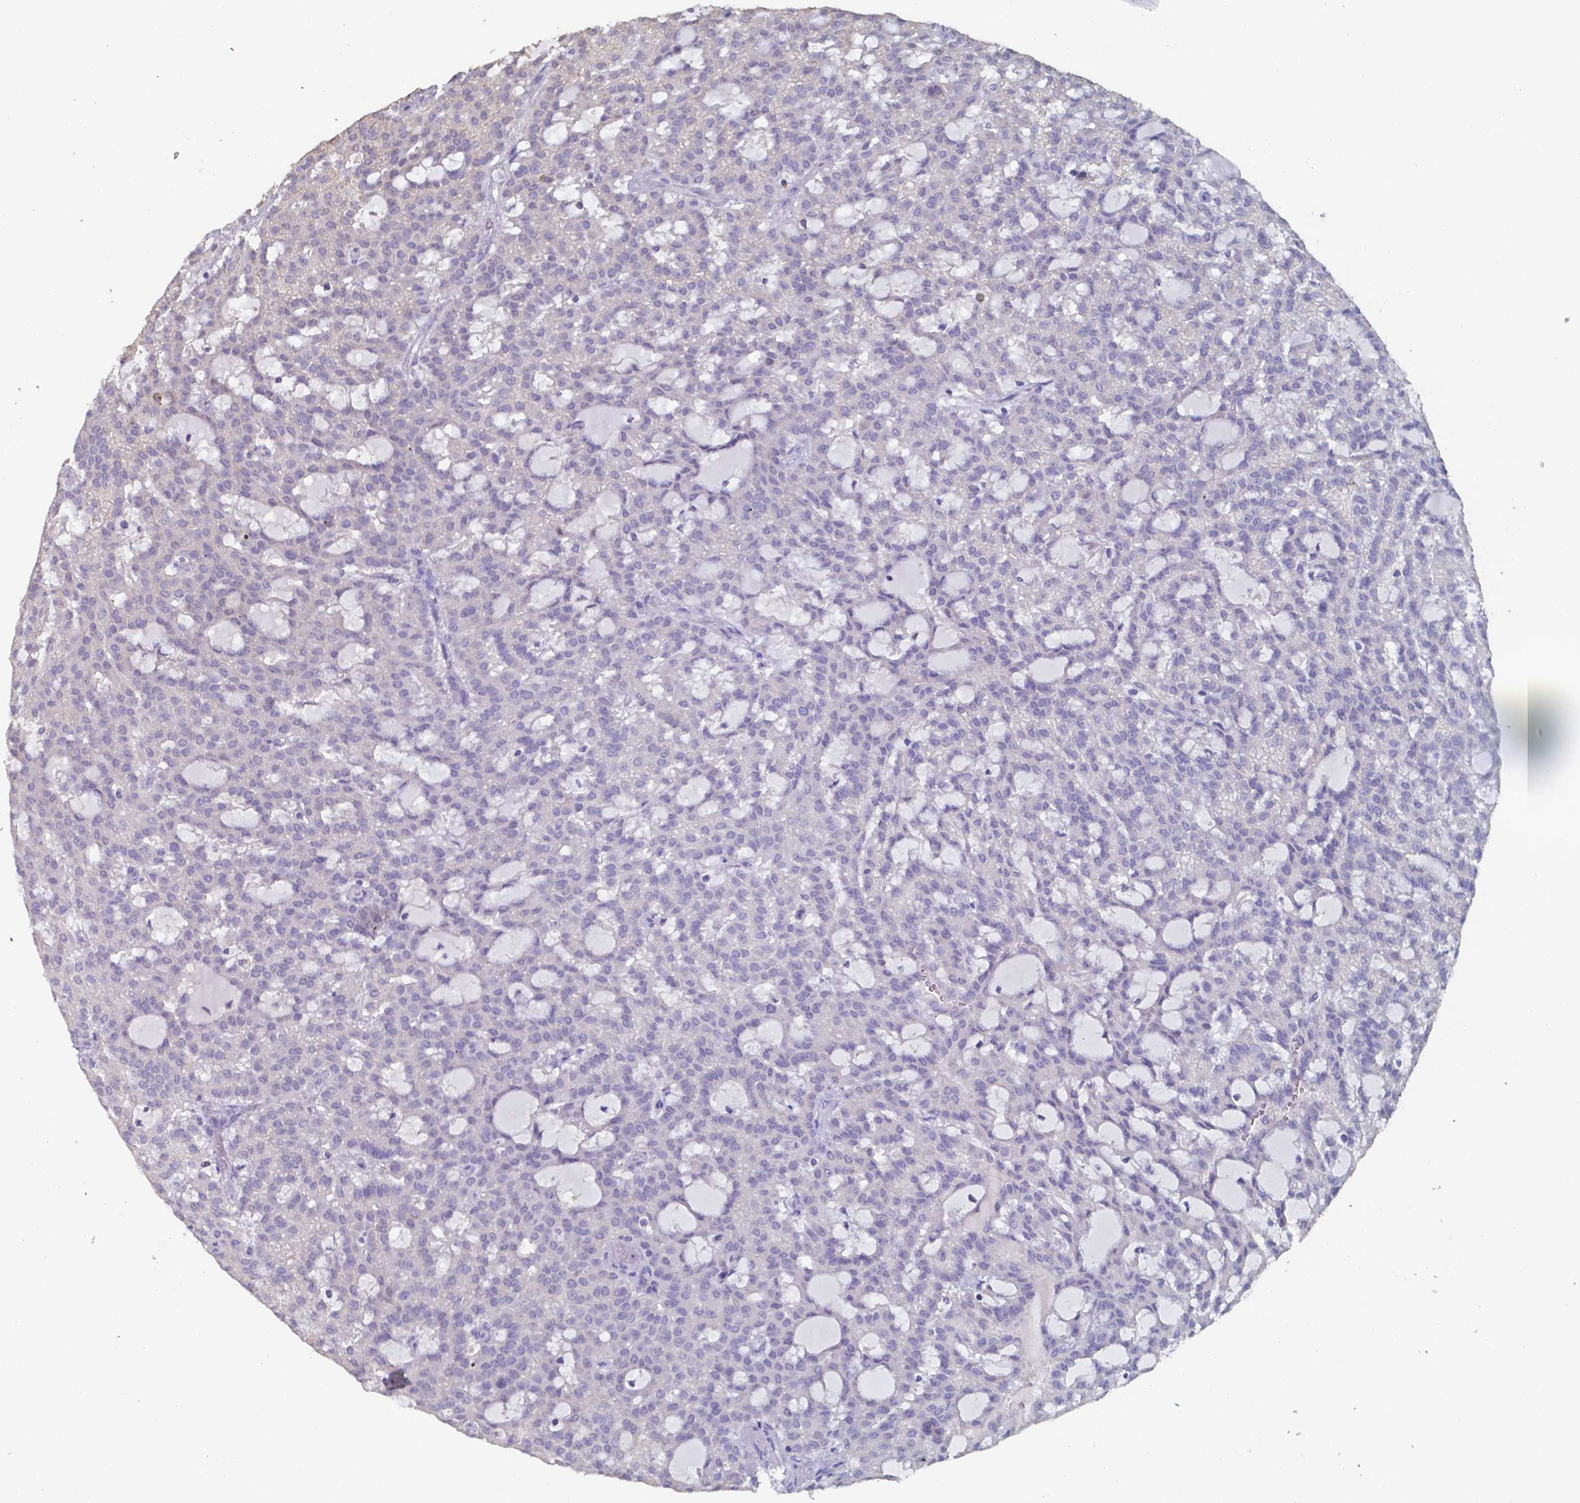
{"staining": {"intensity": "negative", "quantity": "none", "location": "none"}, "tissue": "renal cancer", "cell_type": "Tumor cells", "image_type": "cancer", "snomed": [{"axis": "morphology", "description": "Adenocarcinoma, NOS"}, {"axis": "topography", "description": "Kidney"}], "caption": "A micrograph of human renal adenocarcinoma is negative for staining in tumor cells.", "gene": "FOXJ1", "patient": {"sex": "male", "age": 63}}